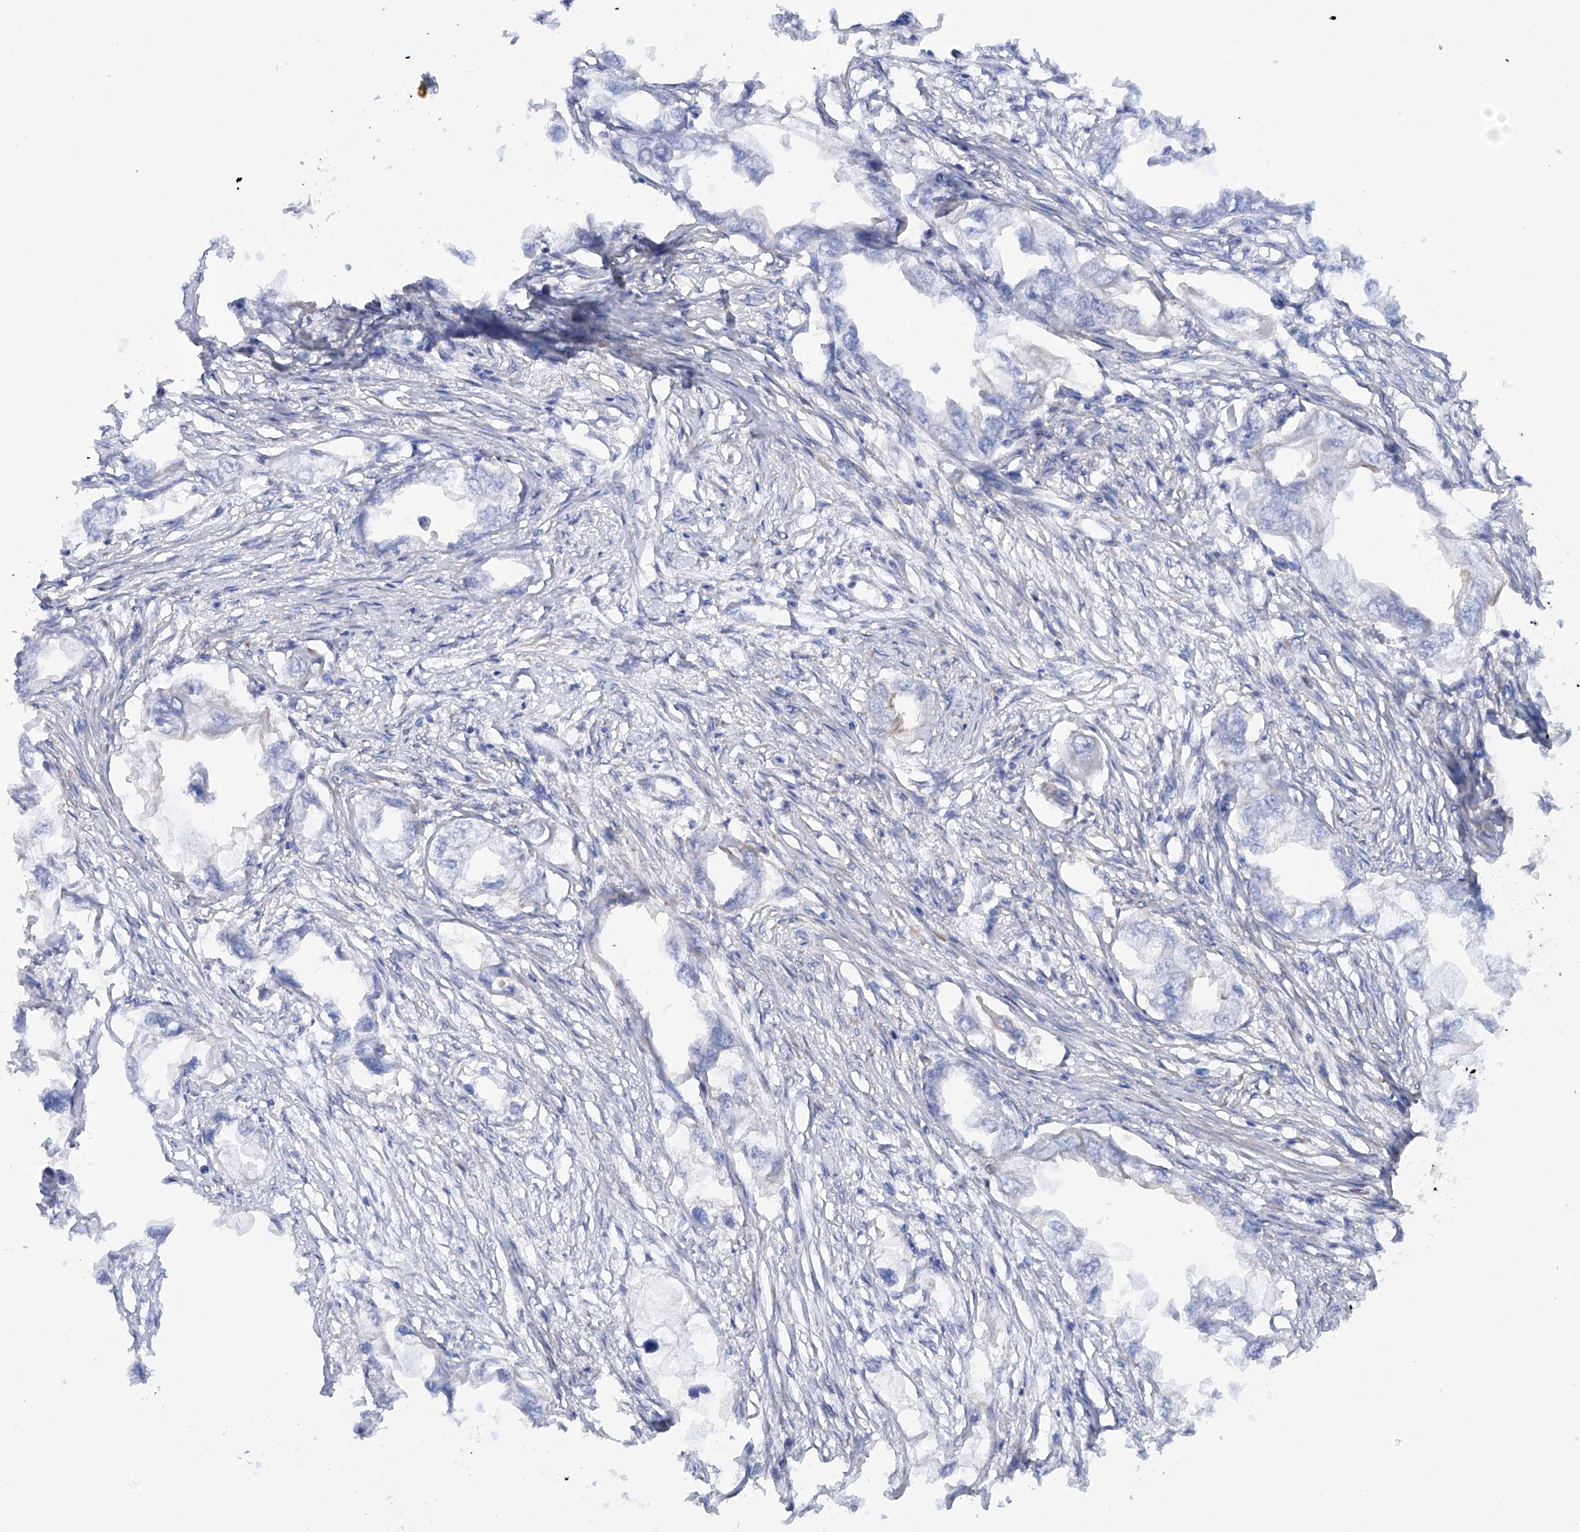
{"staining": {"intensity": "negative", "quantity": "none", "location": "none"}, "tissue": "endometrial cancer", "cell_type": "Tumor cells", "image_type": "cancer", "snomed": [{"axis": "morphology", "description": "Adenocarcinoma, NOS"}, {"axis": "morphology", "description": "Adenocarcinoma, metastatic, NOS"}, {"axis": "topography", "description": "Adipose tissue"}, {"axis": "topography", "description": "Endometrium"}], "caption": "This photomicrograph is of endometrial metastatic adenocarcinoma stained with immunohistochemistry to label a protein in brown with the nuclei are counter-stained blue. There is no staining in tumor cells.", "gene": "ZNF490", "patient": {"sex": "female", "age": 67}}